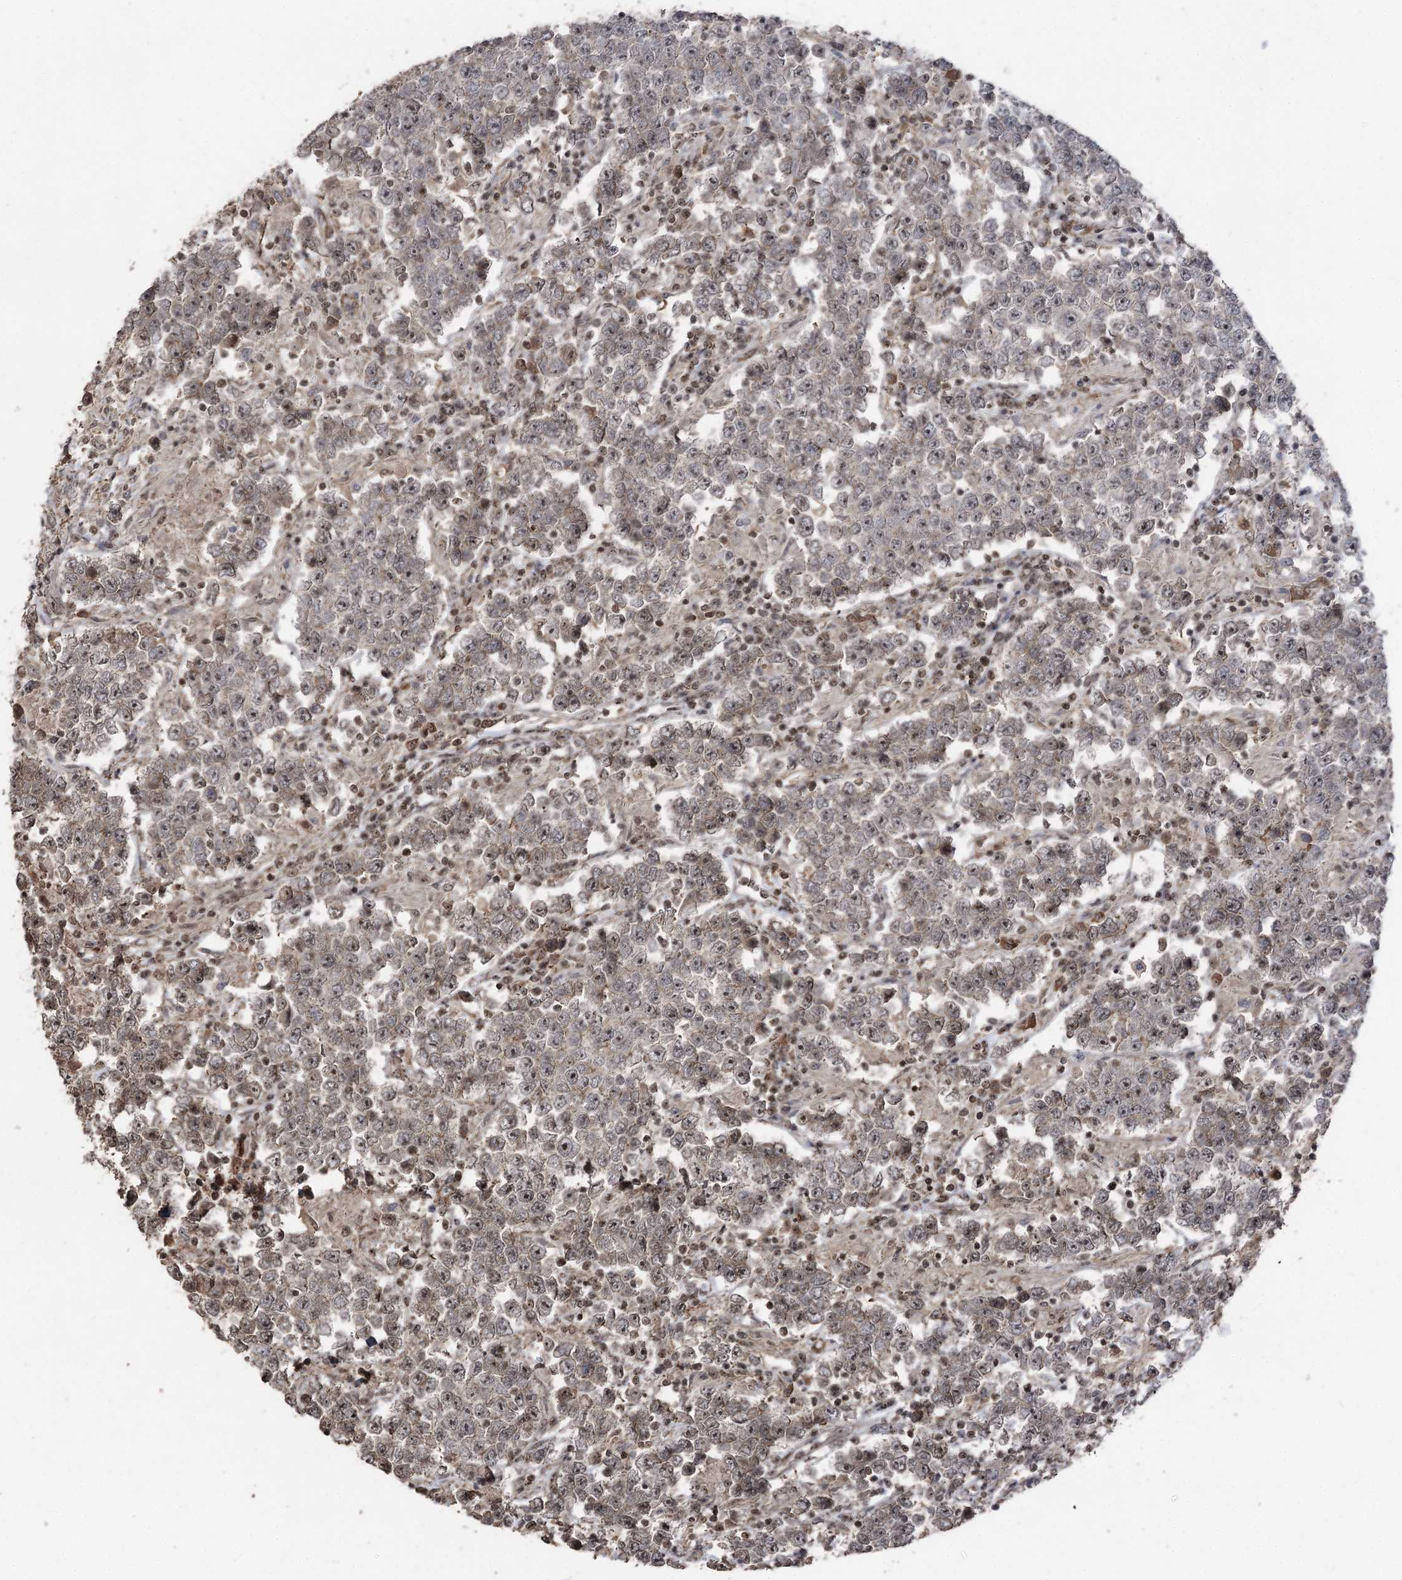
{"staining": {"intensity": "weak", "quantity": "25%-75%", "location": "nuclear"}, "tissue": "testis cancer", "cell_type": "Tumor cells", "image_type": "cancer", "snomed": [{"axis": "morphology", "description": "Normal tissue, NOS"}, {"axis": "morphology", "description": "Urothelial carcinoma, High grade"}, {"axis": "morphology", "description": "Seminoma, NOS"}, {"axis": "morphology", "description": "Carcinoma, Embryonal, NOS"}, {"axis": "topography", "description": "Urinary bladder"}, {"axis": "topography", "description": "Testis"}], "caption": "Brown immunohistochemical staining in human testis cancer (embryonal carcinoma) exhibits weak nuclear positivity in about 25%-75% of tumor cells.", "gene": "CCDC82", "patient": {"sex": "male", "age": 41}}